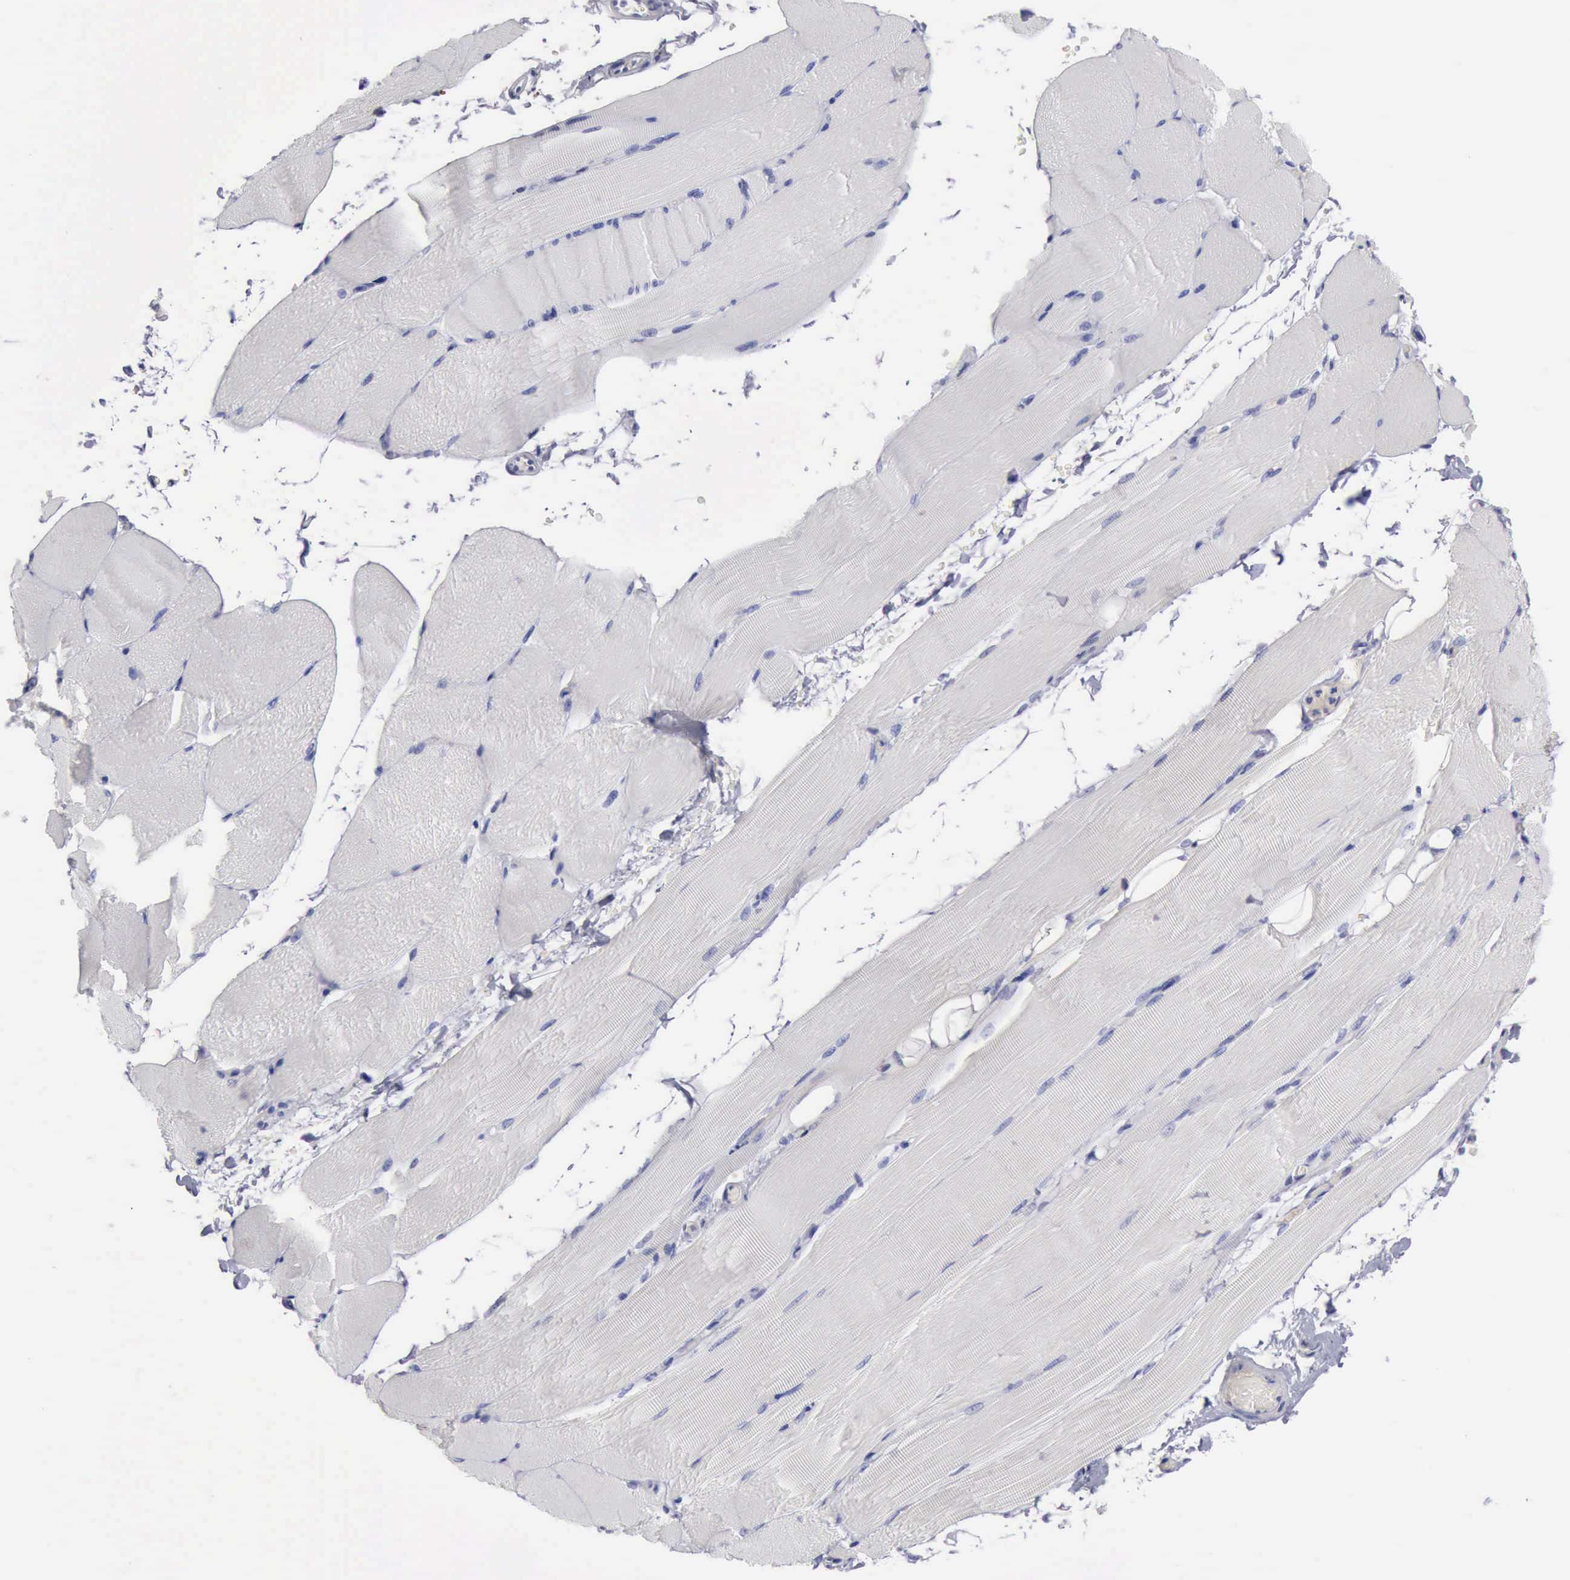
{"staining": {"intensity": "negative", "quantity": "none", "location": "none"}, "tissue": "skeletal muscle", "cell_type": "Myocytes", "image_type": "normal", "snomed": [{"axis": "morphology", "description": "Normal tissue, NOS"}, {"axis": "topography", "description": "Skeletal muscle"}, {"axis": "topography", "description": "Parathyroid gland"}], "caption": "Myocytes are negative for protein expression in benign human skeletal muscle. (Stains: DAB IHC with hematoxylin counter stain, Microscopy: brightfield microscopy at high magnification).", "gene": "CYP19A1", "patient": {"sex": "female", "age": 37}}